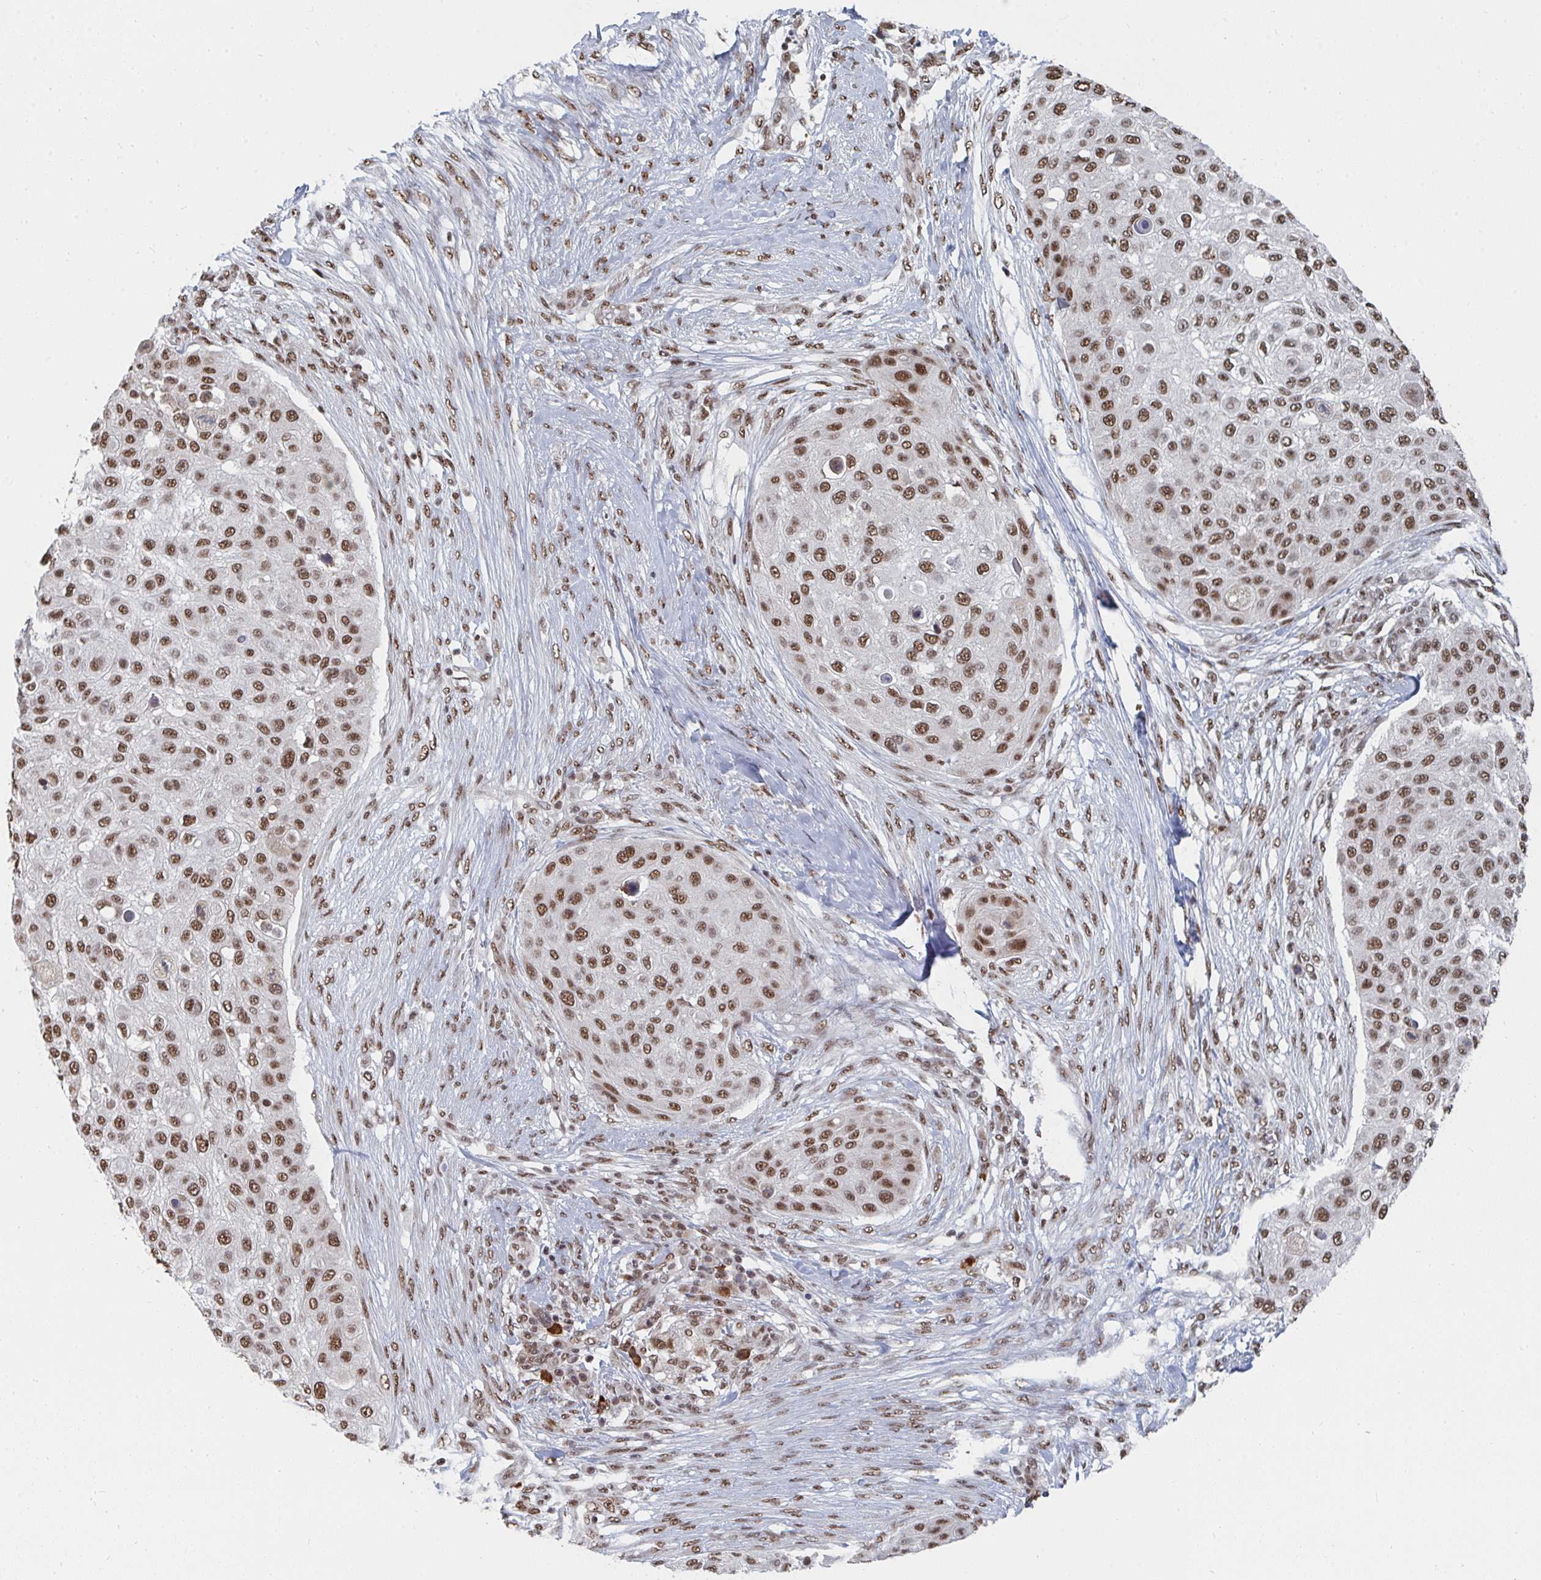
{"staining": {"intensity": "moderate", "quantity": ">75%", "location": "nuclear"}, "tissue": "skin cancer", "cell_type": "Tumor cells", "image_type": "cancer", "snomed": [{"axis": "morphology", "description": "Squamous cell carcinoma, NOS"}, {"axis": "topography", "description": "Skin"}], "caption": "The image shows a brown stain indicating the presence of a protein in the nuclear of tumor cells in squamous cell carcinoma (skin).", "gene": "MBNL1", "patient": {"sex": "female", "age": 87}}